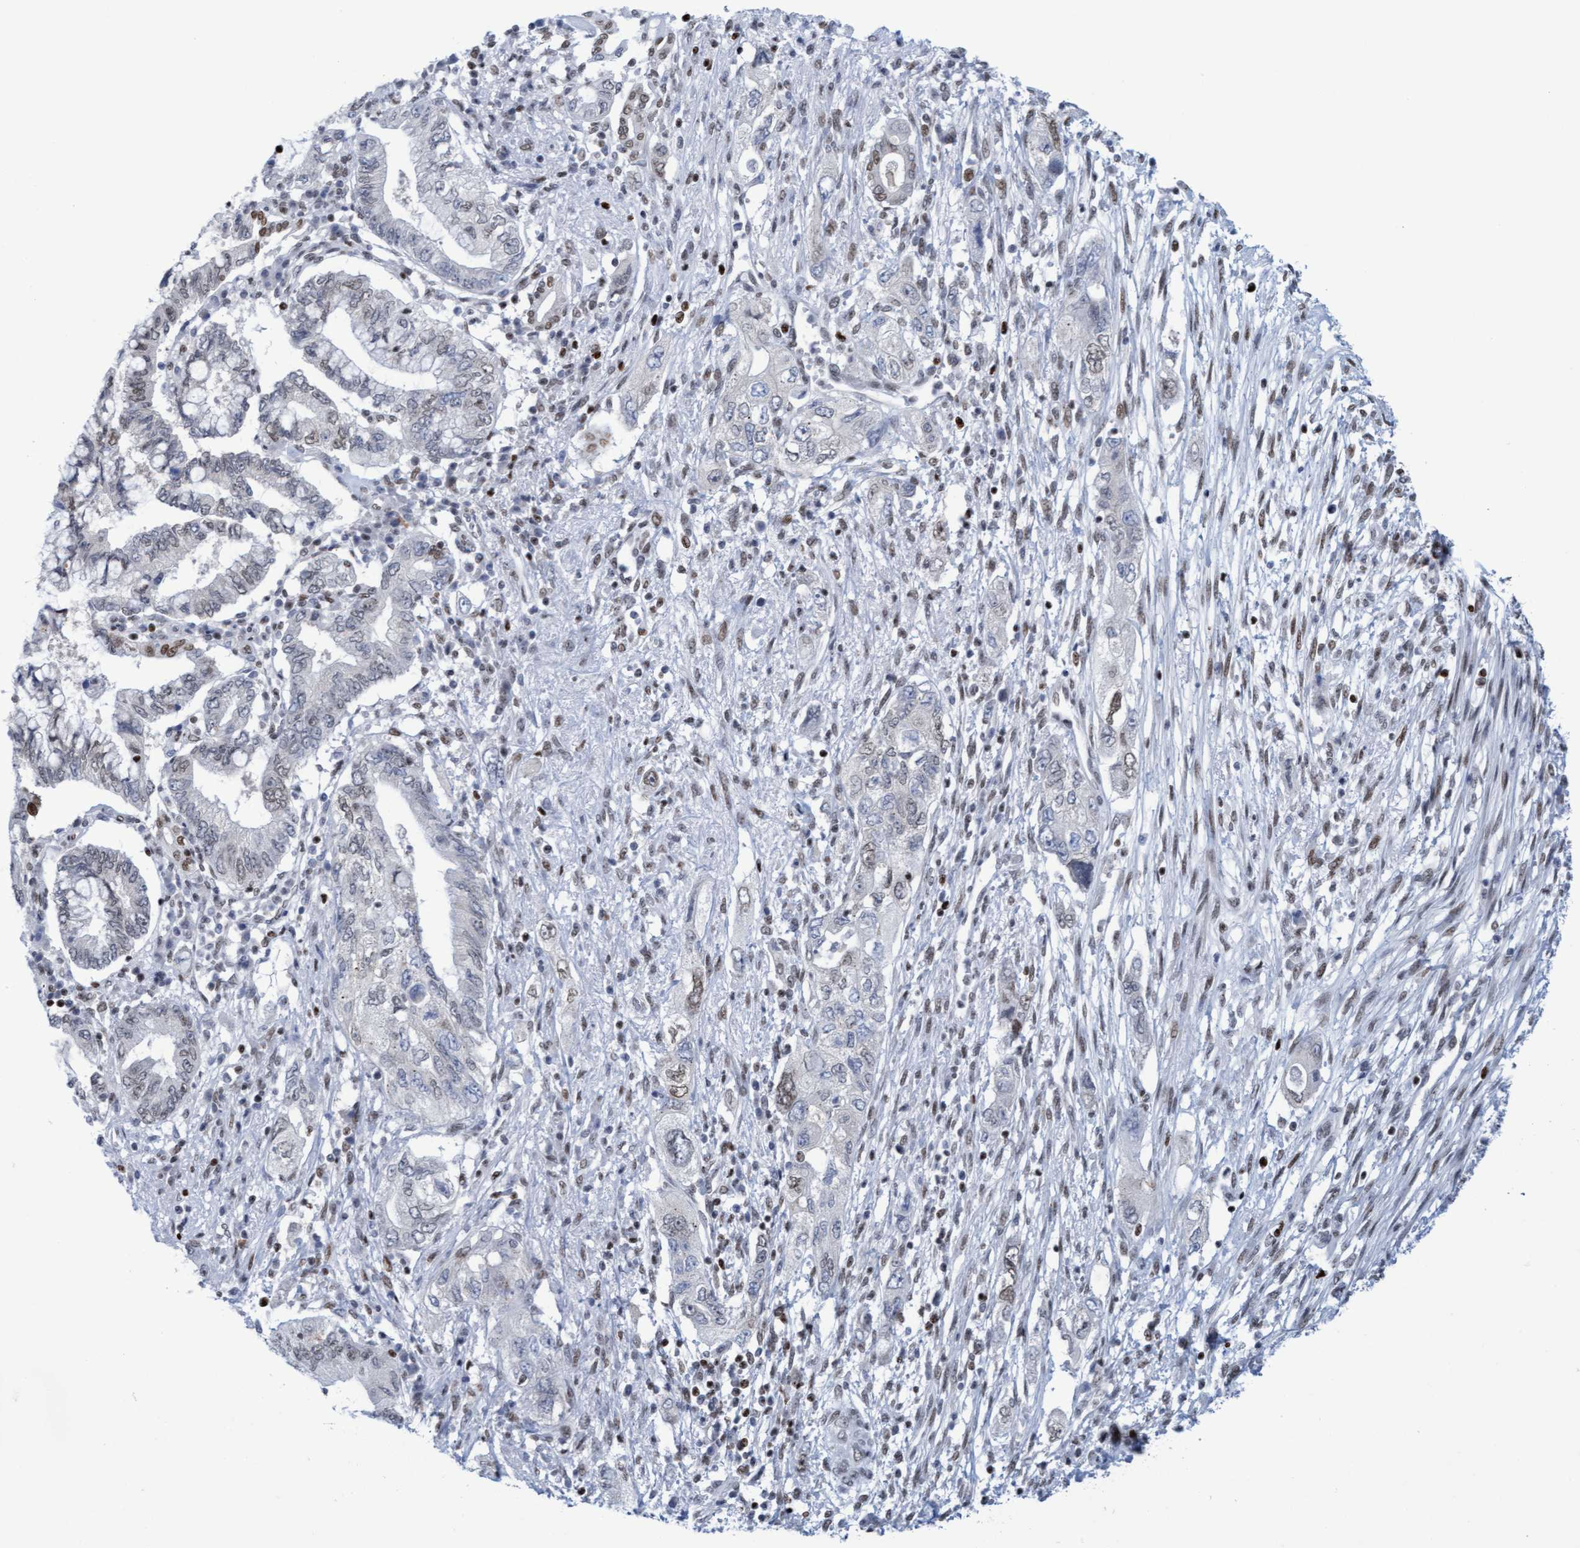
{"staining": {"intensity": "weak", "quantity": "<25%", "location": "nuclear"}, "tissue": "pancreatic cancer", "cell_type": "Tumor cells", "image_type": "cancer", "snomed": [{"axis": "morphology", "description": "Adenocarcinoma, NOS"}, {"axis": "topography", "description": "Pancreas"}], "caption": "Tumor cells show no significant protein positivity in pancreatic cancer (adenocarcinoma).", "gene": "GLRX2", "patient": {"sex": "female", "age": 73}}